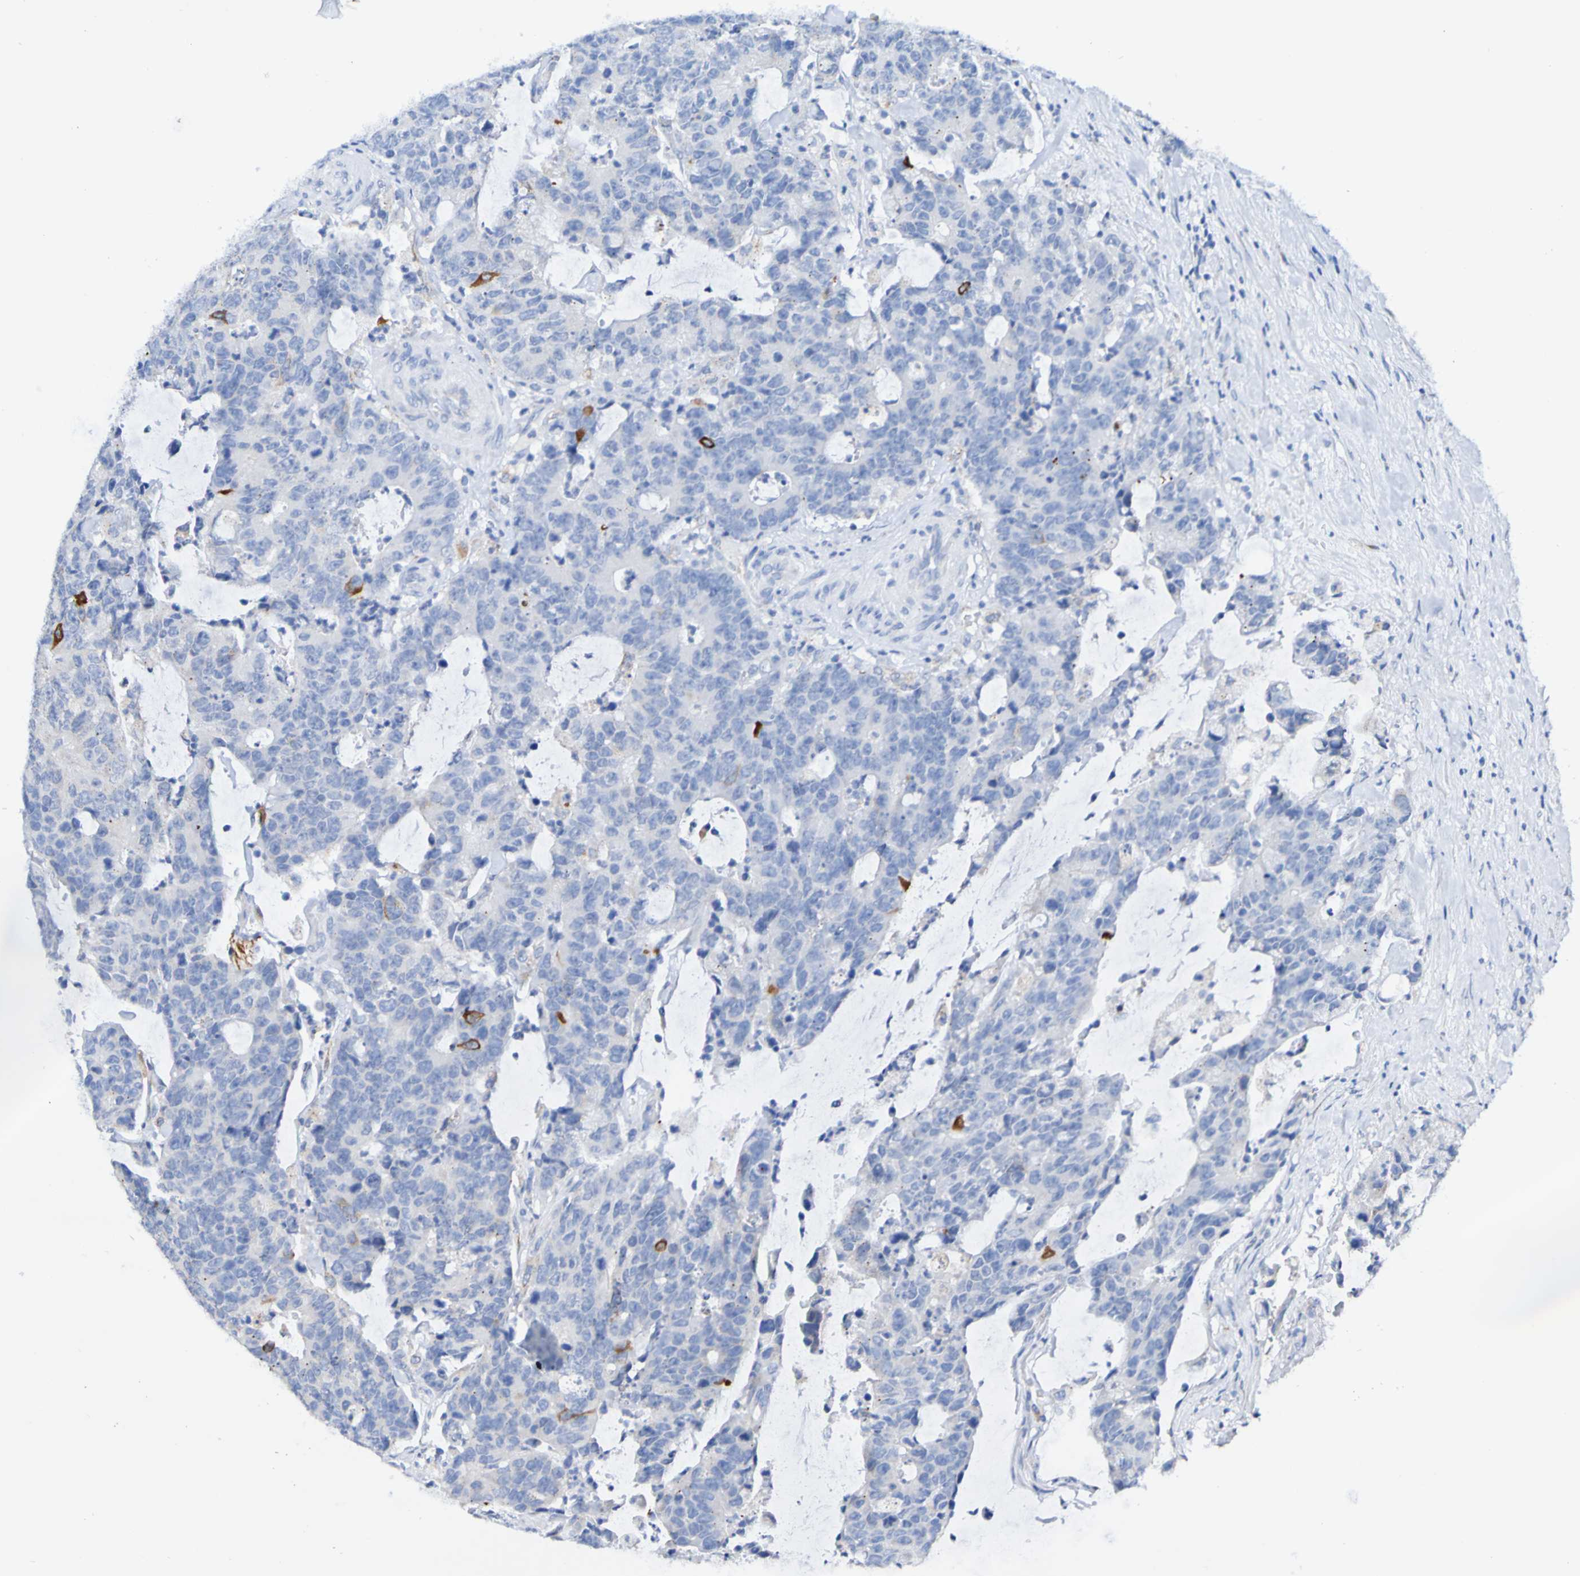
{"staining": {"intensity": "negative", "quantity": "none", "location": "none"}, "tissue": "colorectal cancer", "cell_type": "Tumor cells", "image_type": "cancer", "snomed": [{"axis": "morphology", "description": "Adenocarcinoma, NOS"}, {"axis": "topography", "description": "Colon"}], "caption": "An immunohistochemistry (IHC) micrograph of colorectal adenocarcinoma is shown. There is no staining in tumor cells of colorectal adenocarcinoma.", "gene": "SEZ6", "patient": {"sex": "female", "age": 86}}